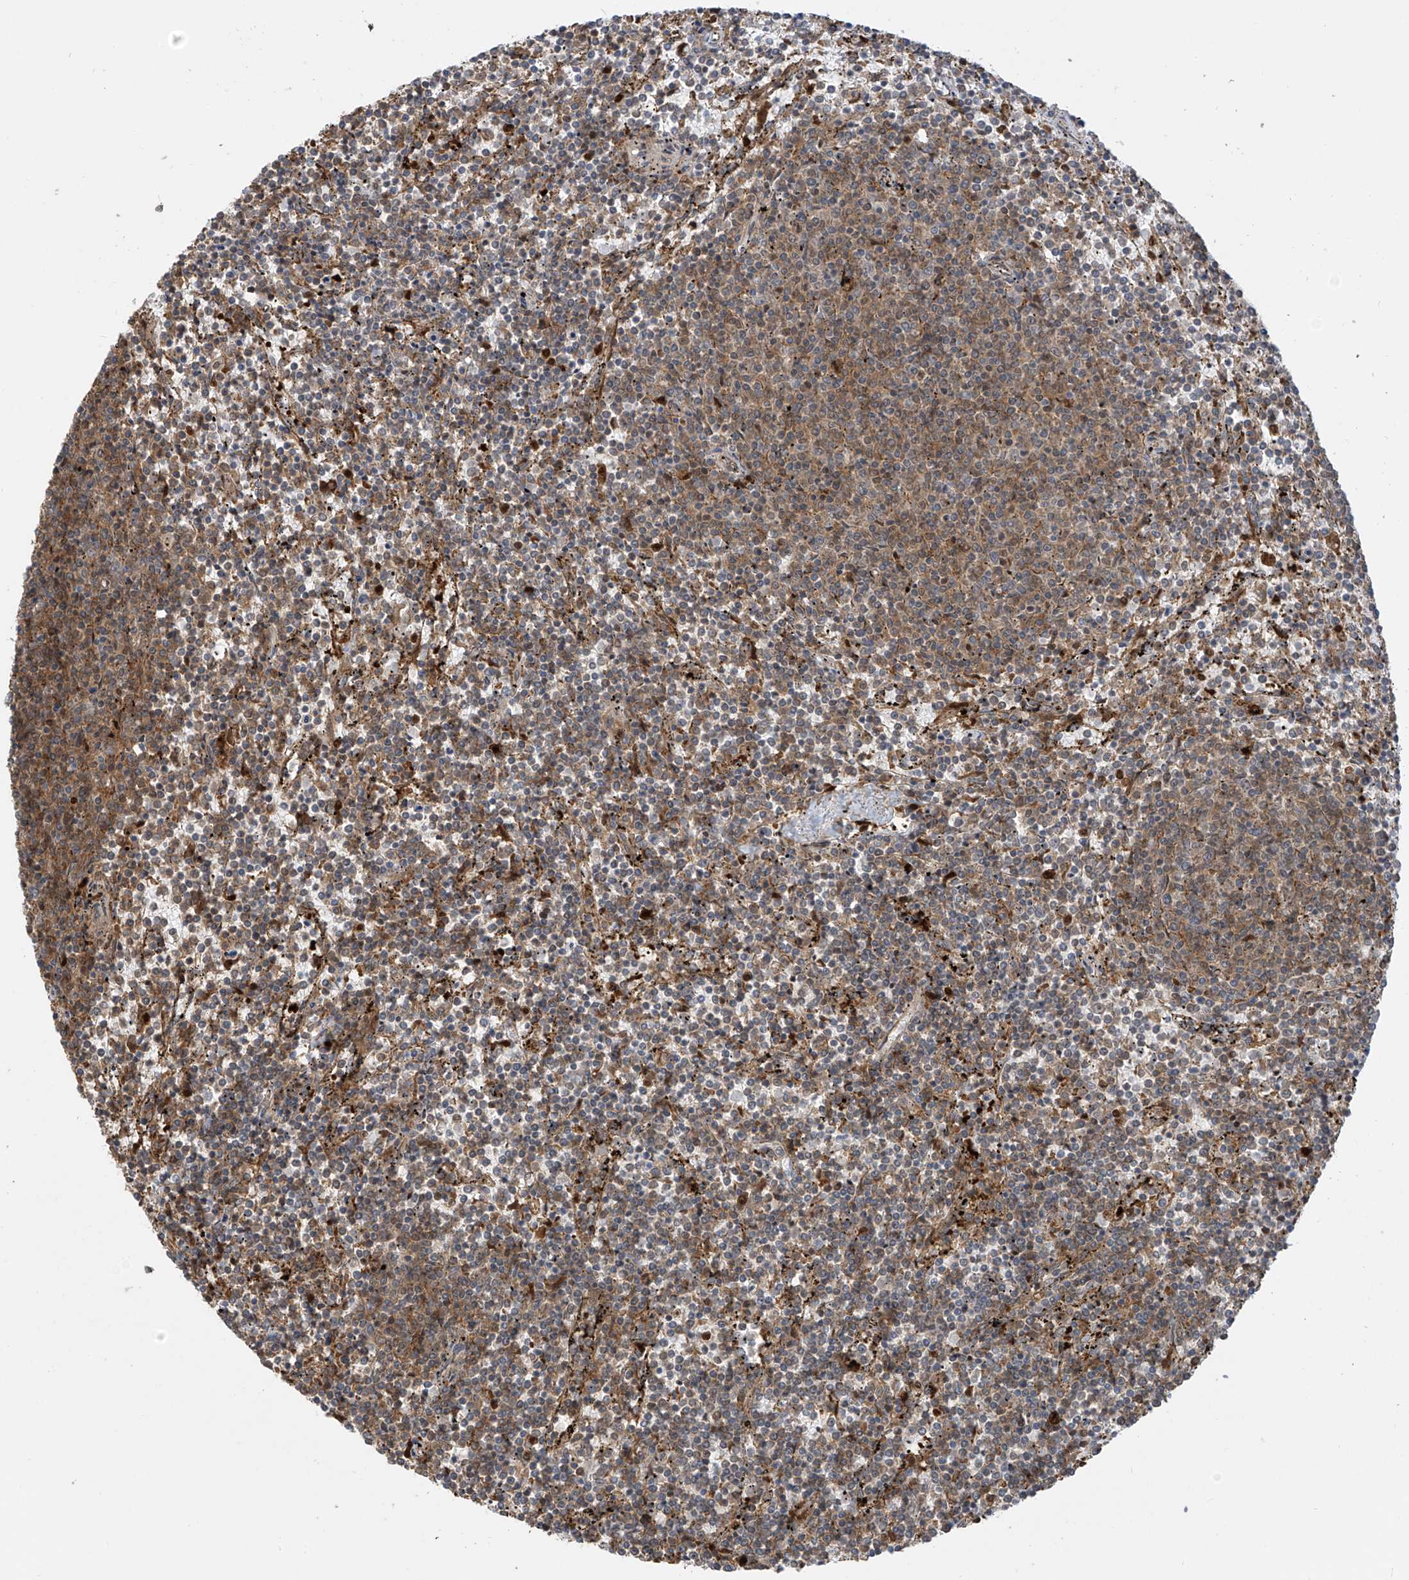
{"staining": {"intensity": "moderate", "quantity": "25%-75%", "location": "cytoplasmic/membranous"}, "tissue": "lymphoma", "cell_type": "Tumor cells", "image_type": "cancer", "snomed": [{"axis": "morphology", "description": "Malignant lymphoma, non-Hodgkin's type, Low grade"}, {"axis": "topography", "description": "Spleen"}], "caption": "Malignant lymphoma, non-Hodgkin's type (low-grade) tissue exhibits moderate cytoplasmic/membranous expression in about 25%-75% of tumor cells", "gene": "ATAD2B", "patient": {"sex": "female", "age": 50}}